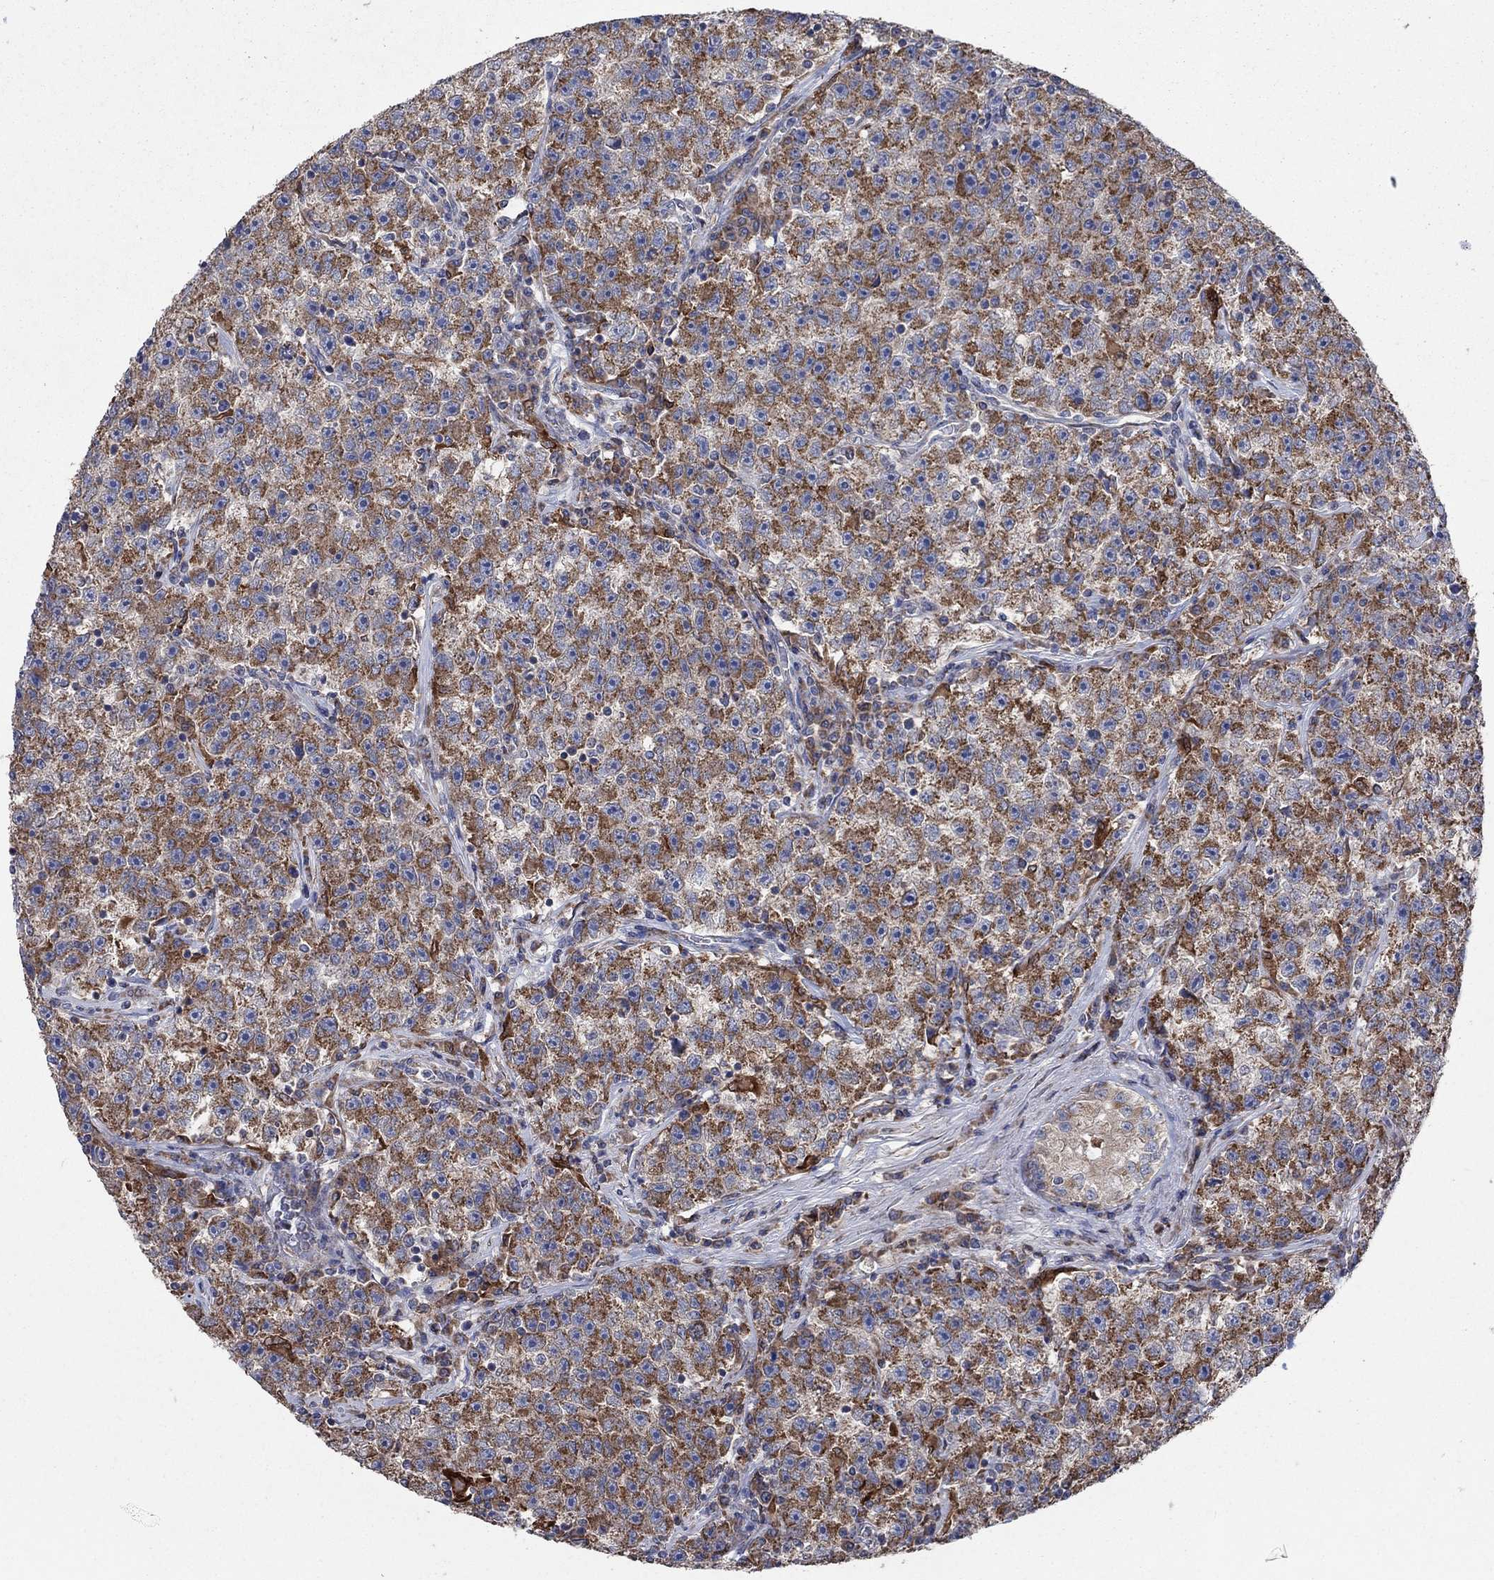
{"staining": {"intensity": "strong", "quantity": ">75%", "location": "cytoplasmic/membranous"}, "tissue": "testis cancer", "cell_type": "Tumor cells", "image_type": "cancer", "snomed": [{"axis": "morphology", "description": "Seminoma, NOS"}, {"axis": "topography", "description": "Testis"}], "caption": "Immunohistochemistry (DAB) staining of human testis seminoma demonstrates strong cytoplasmic/membranous protein expression in about >75% of tumor cells. (Stains: DAB (3,3'-diaminobenzidine) in brown, nuclei in blue, Microscopy: brightfield microscopy at high magnification).", "gene": "NCEH1", "patient": {"sex": "male", "age": 22}}